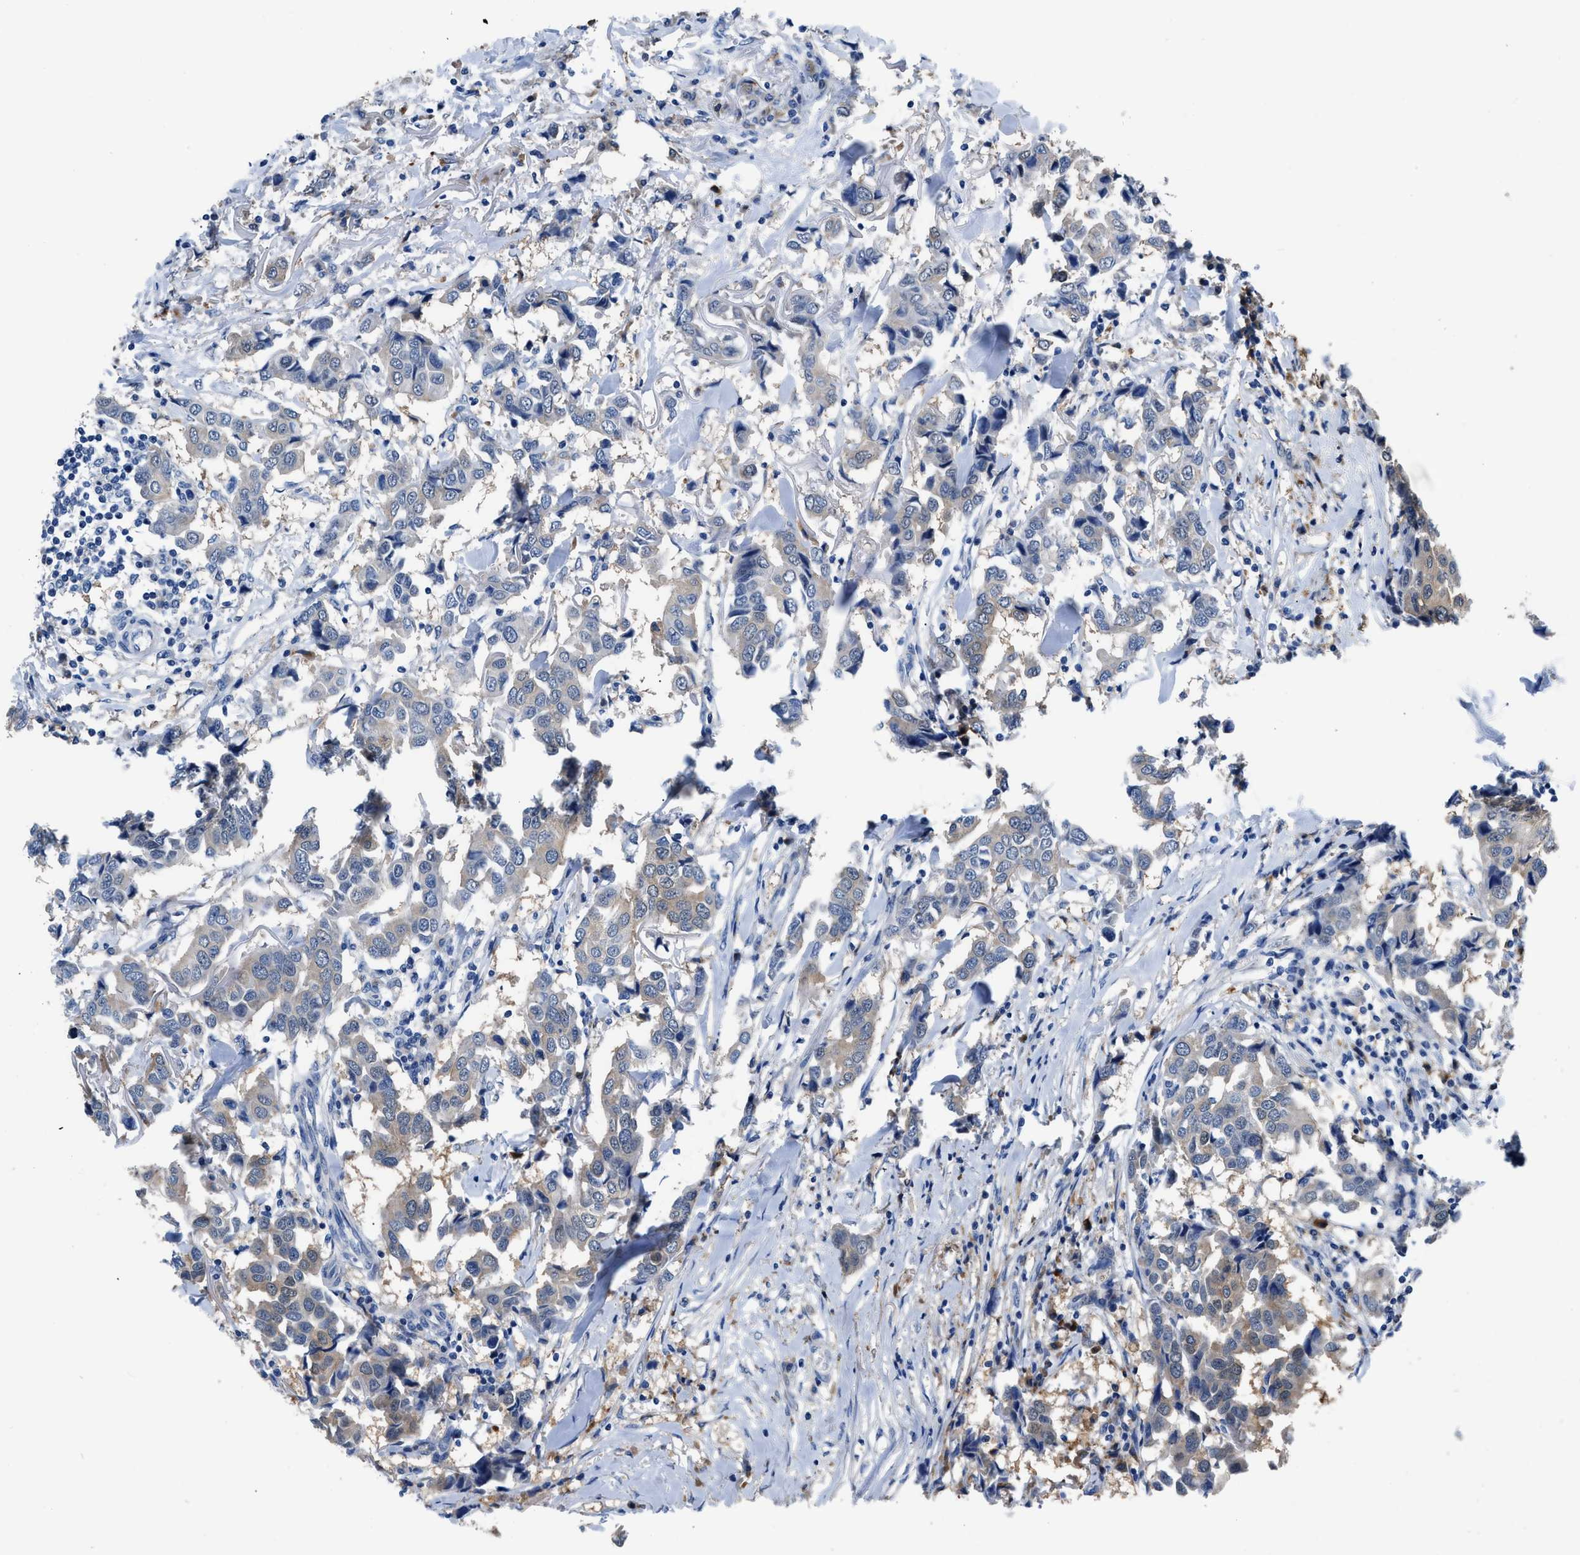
{"staining": {"intensity": "weak", "quantity": ">75%", "location": "cytoplasmic/membranous,nuclear"}, "tissue": "breast cancer", "cell_type": "Tumor cells", "image_type": "cancer", "snomed": [{"axis": "morphology", "description": "Duct carcinoma"}, {"axis": "topography", "description": "Breast"}], "caption": "Breast cancer (invasive ductal carcinoma) was stained to show a protein in brown. There is low levels of weak cytoplasmic/membranous and nuclear positivity in about >75% of tumor cells.", "gene": "UAP1", "patient": {"sex": "female", "age": 80}}